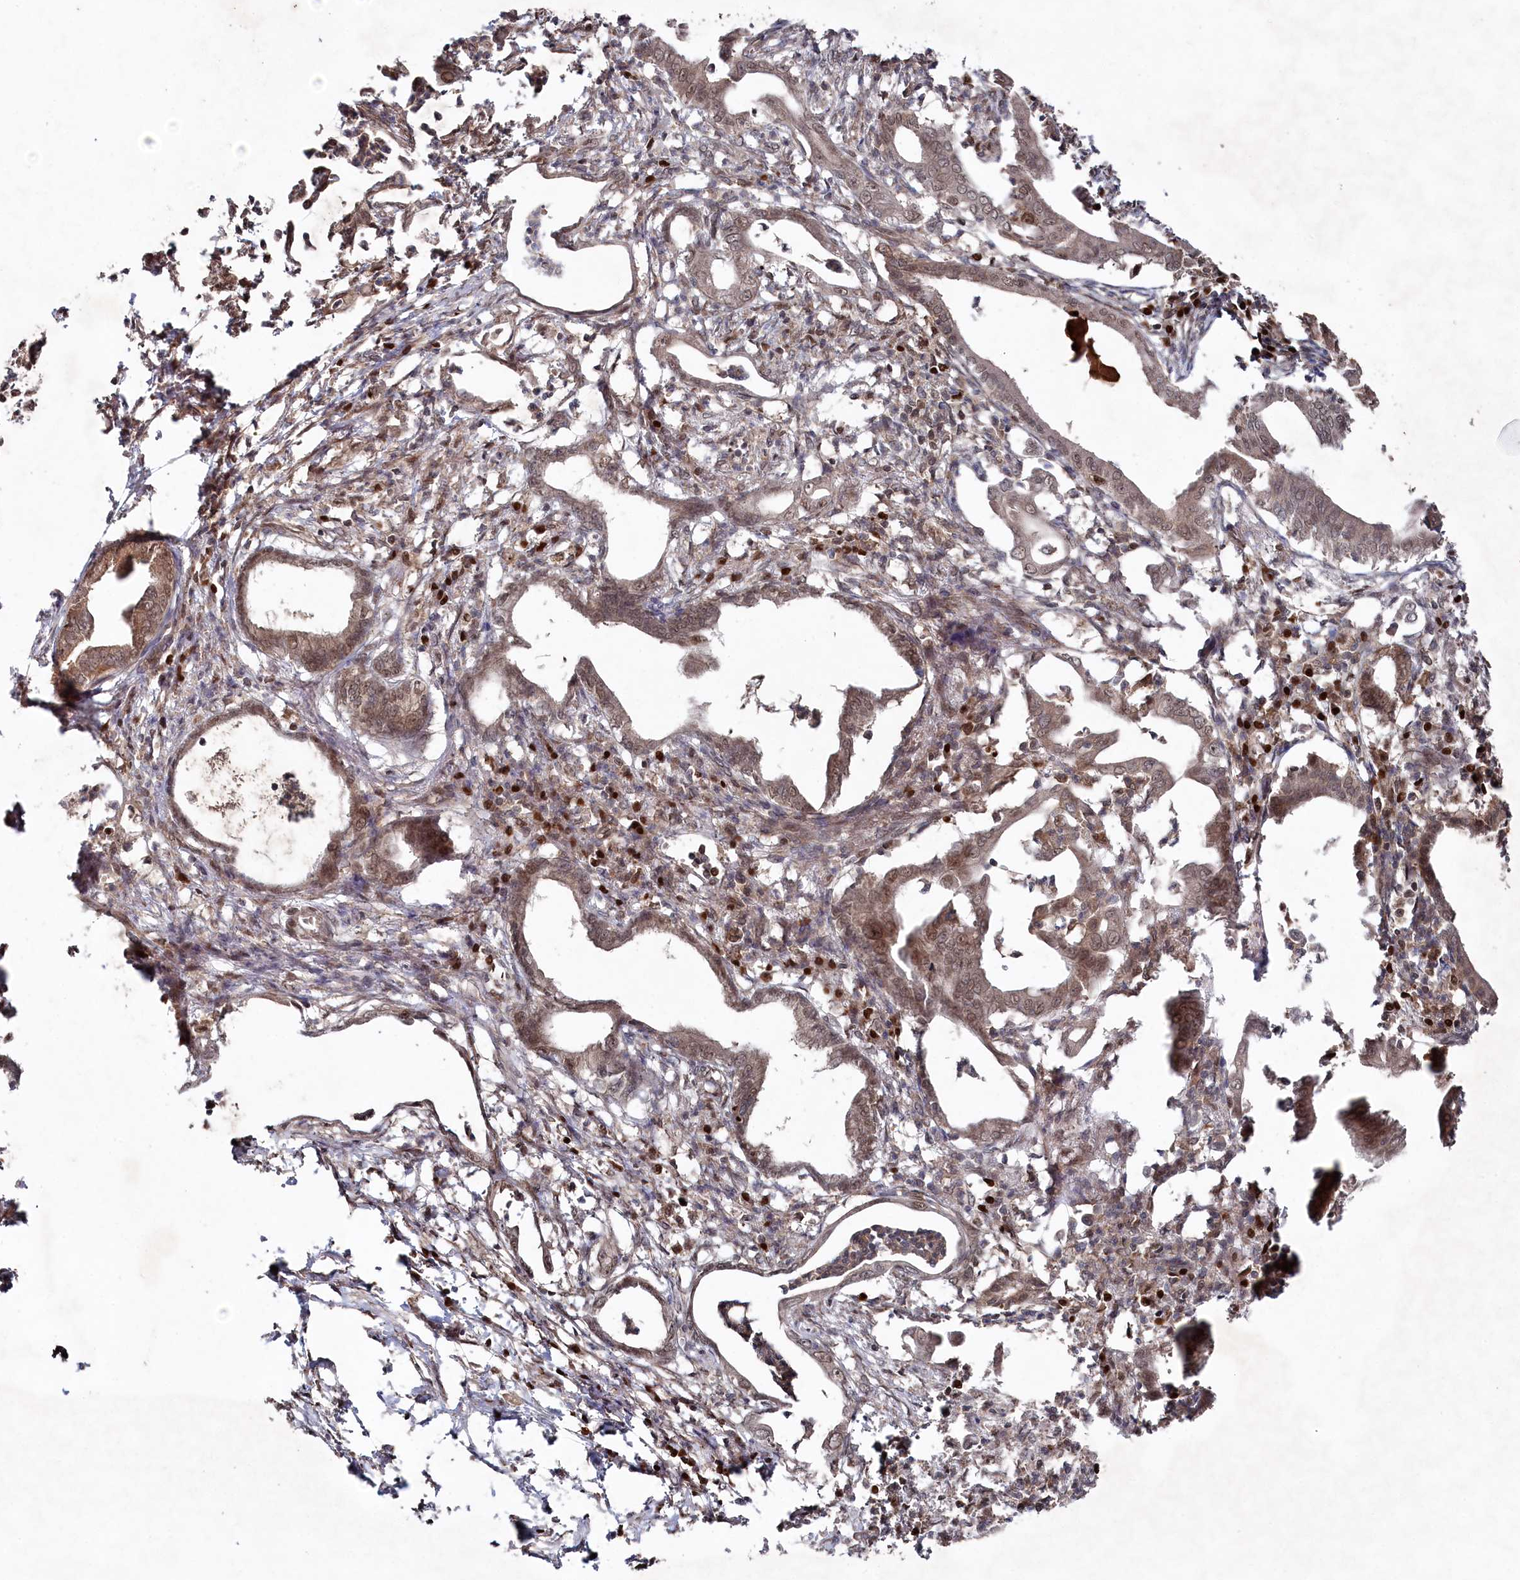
{"staining": {"intensity": "weak", "quantity": "25%-75%", "location": "cytoplasmic/membranous,nuclear"}, "tissue": "pancreatic cancer", "cell_type": "Tumor cells", "image_type": "cancer", "snomed": [{"axis": "morphology", "description": "Adenocarcinoma, NOS"}, {"axis": "topography", "description": "Pancreas"}], "caption": "Immunohistochemistry of human adenocarcinoma (pancreatic) displays low levels of weak cytoplasmic/membranous and nuclear positivity in approximately 25%-75% of tumor cells.", "gene": "BORCS7", "patient": {"sex": "female", "age": 55}}